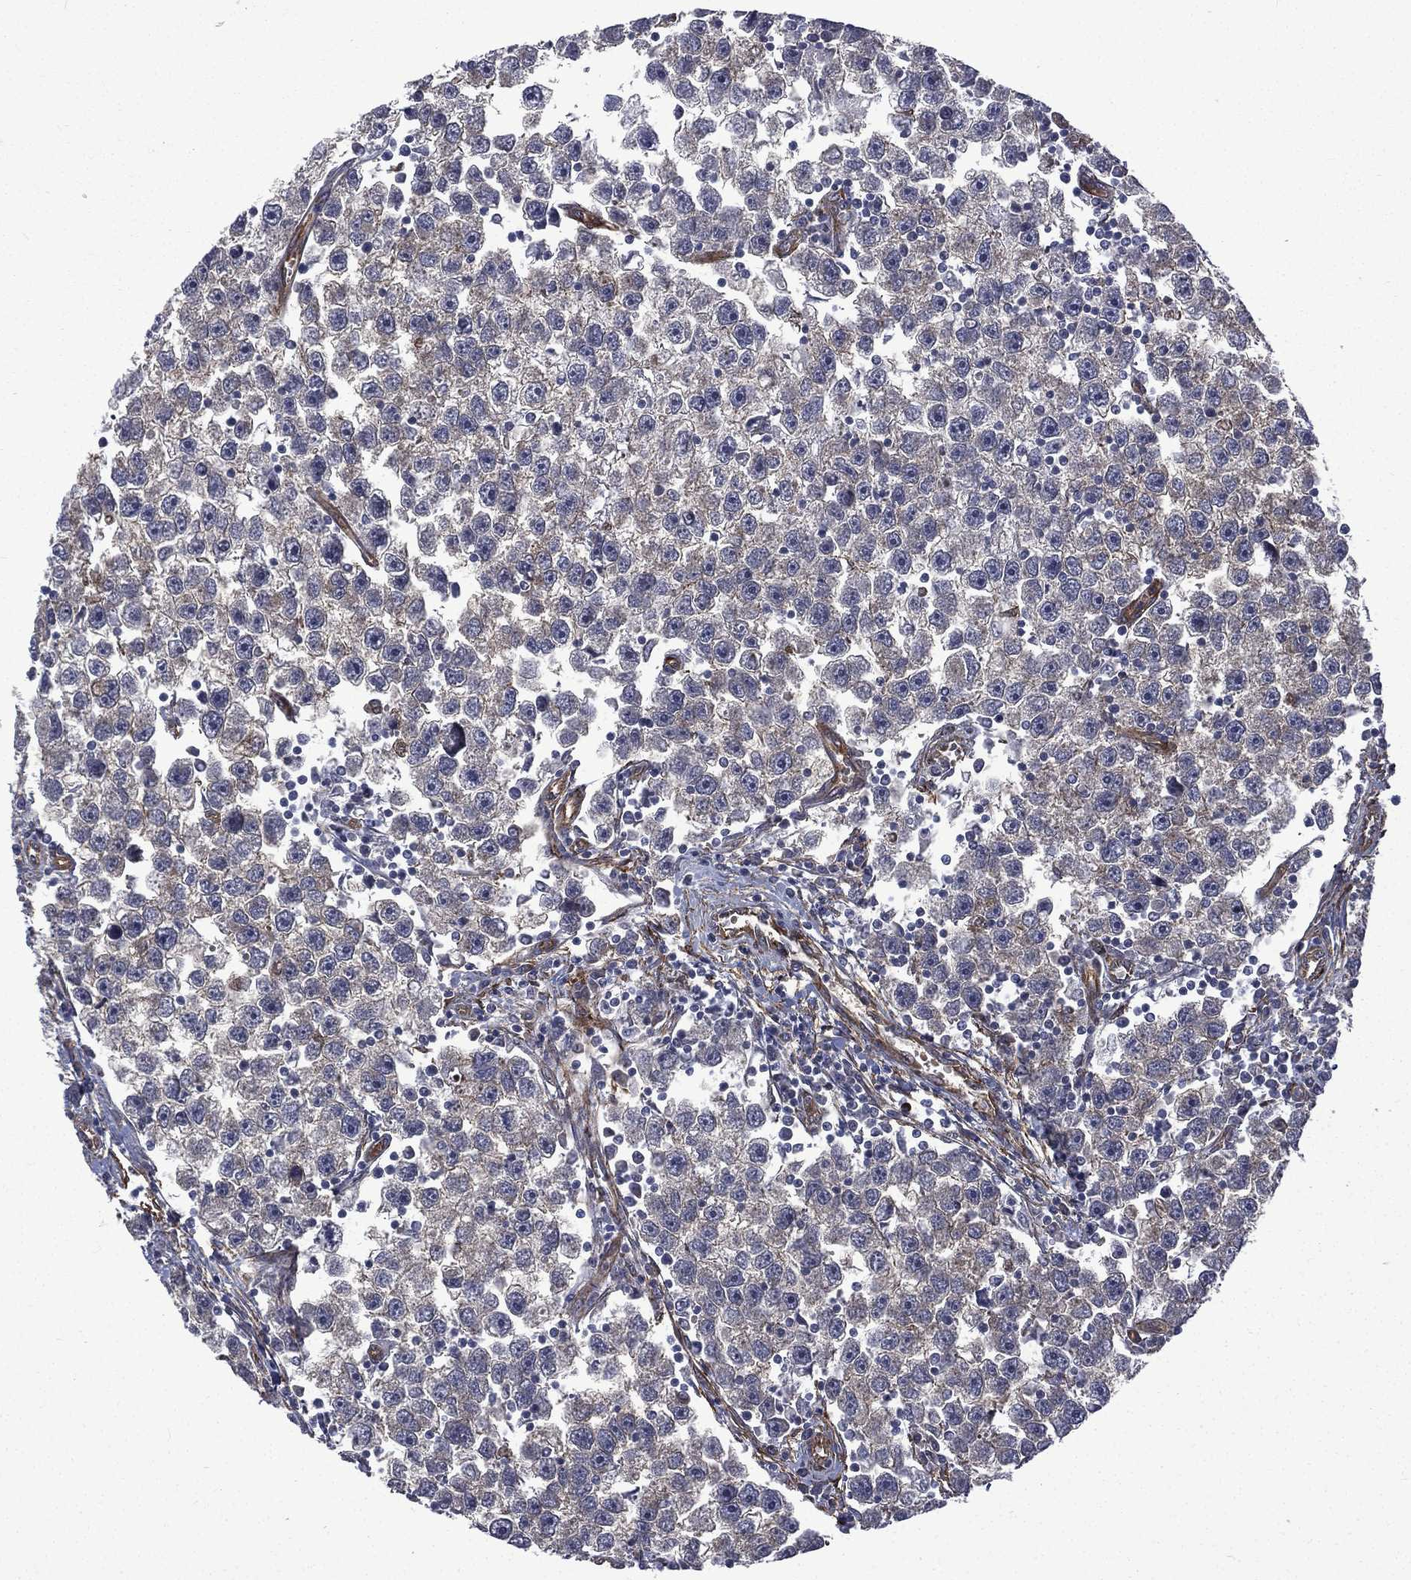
{"staining": {"intensity": "negative", "quantity": "none", "location": "none"}, "tissue": "testis cancer", "cell_type": "Tumor cells", "image_type": "cancer", "snomed": [{"axis": "morphology", "description": "Seminoma, NOS"}, {"axis": "topography", "description": "Testis"}], "caption": "The photomicrograph displays no staining of tumor cells in testis cancer.", "gene": "PPFIBP1", "patient": {"sex": "male", "age": 30}}